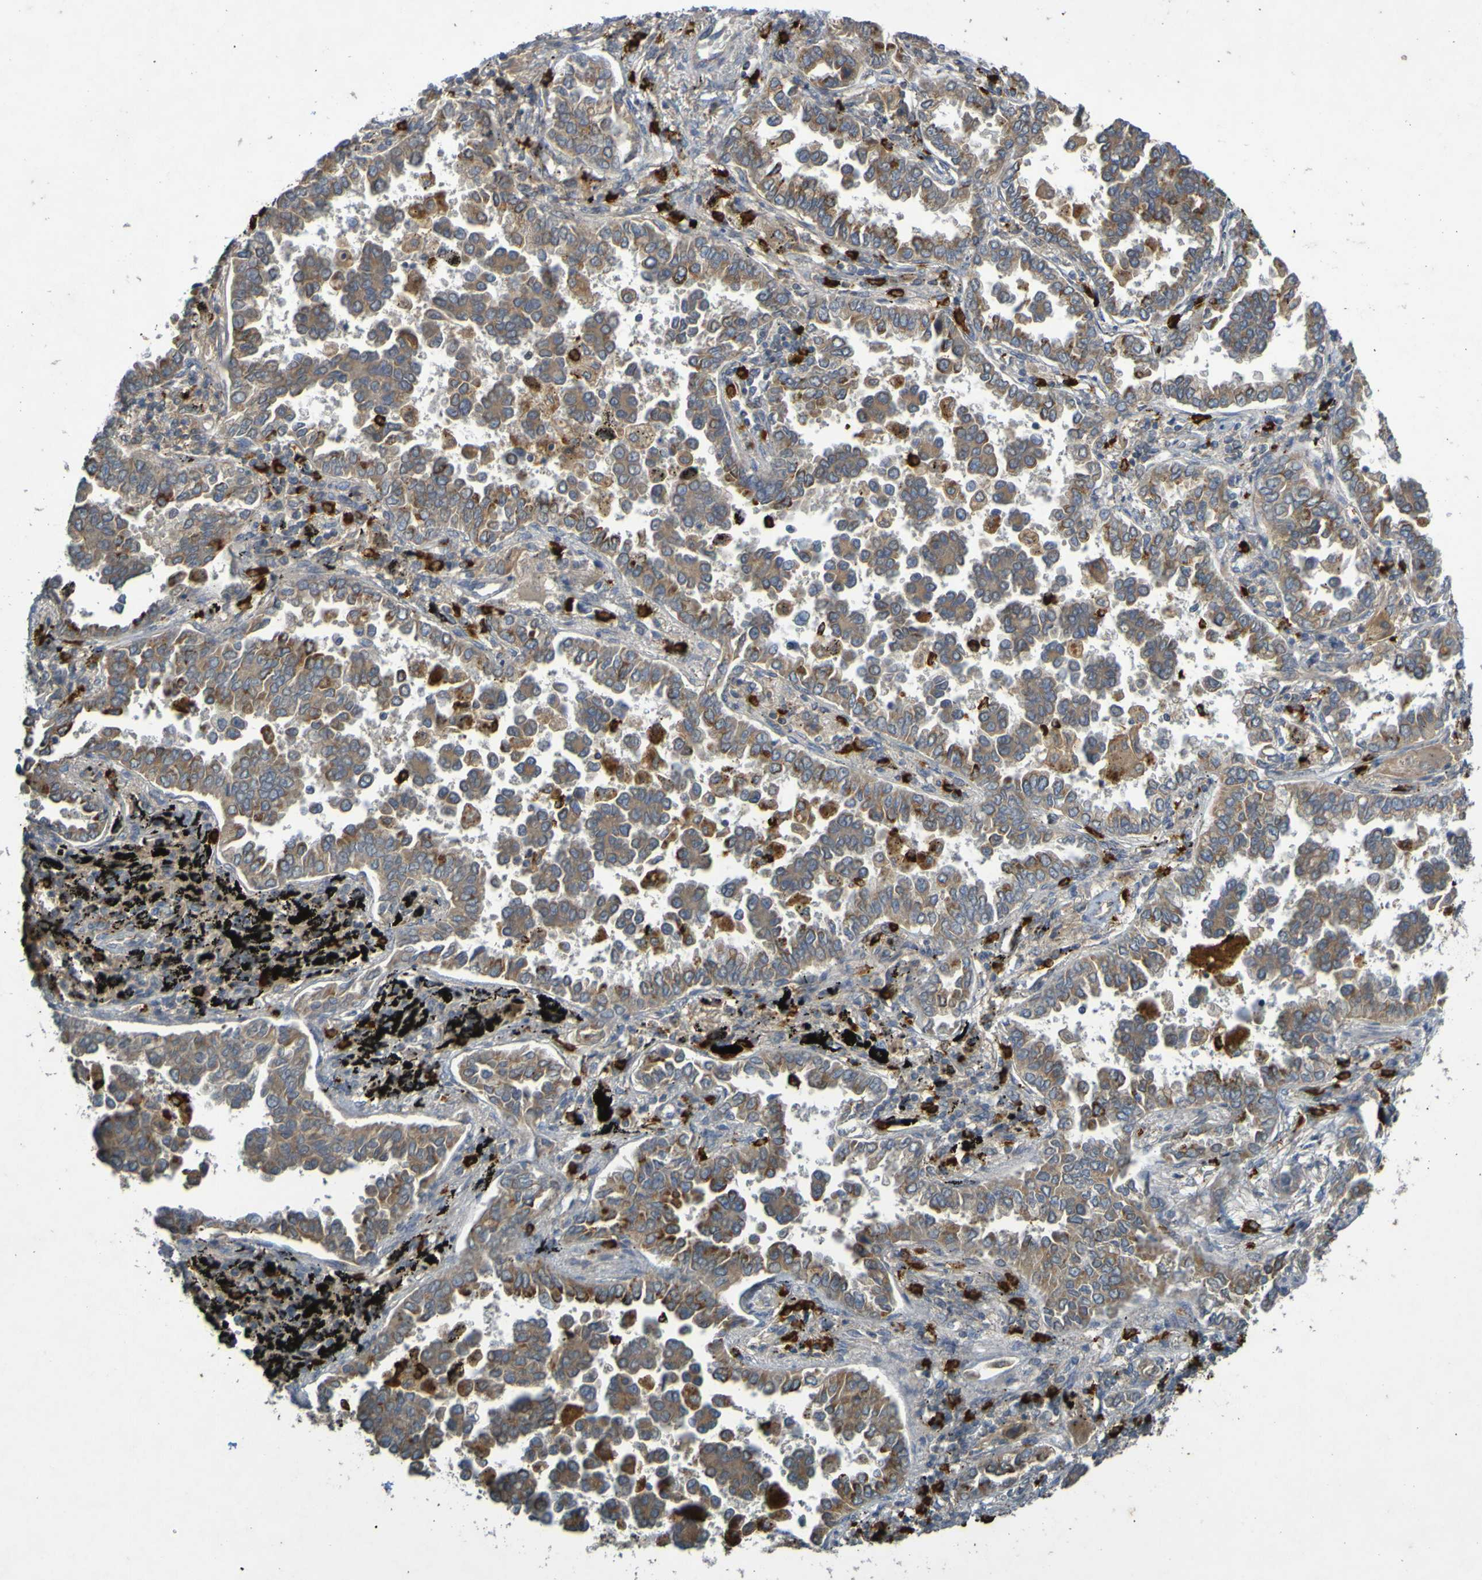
{"staining": {"intensity": "weak", "quantity": ">75%", "location": "cytoplasmic/membranous"}, "tissue": "lung cancer", "cell_type": "Tumor cells", "image_type": "cancer", "snomed": [{"axis": "morphology", "description": "Normal tissue, NOS"}, {"axis": "morphology", "description": "Adenocarcinoma, NOS"}, {"axis": "topography", "description": "Lung"}], "caption": "Weak cytoplasmic/membranous protein expression is seen in about >75% of tumor cells in lung adenocarcinoma. (IHC, brightfield microscopy, high magnification).", "gene": "B3GAT2", "patient": {"sex": "male", "age": 59}}